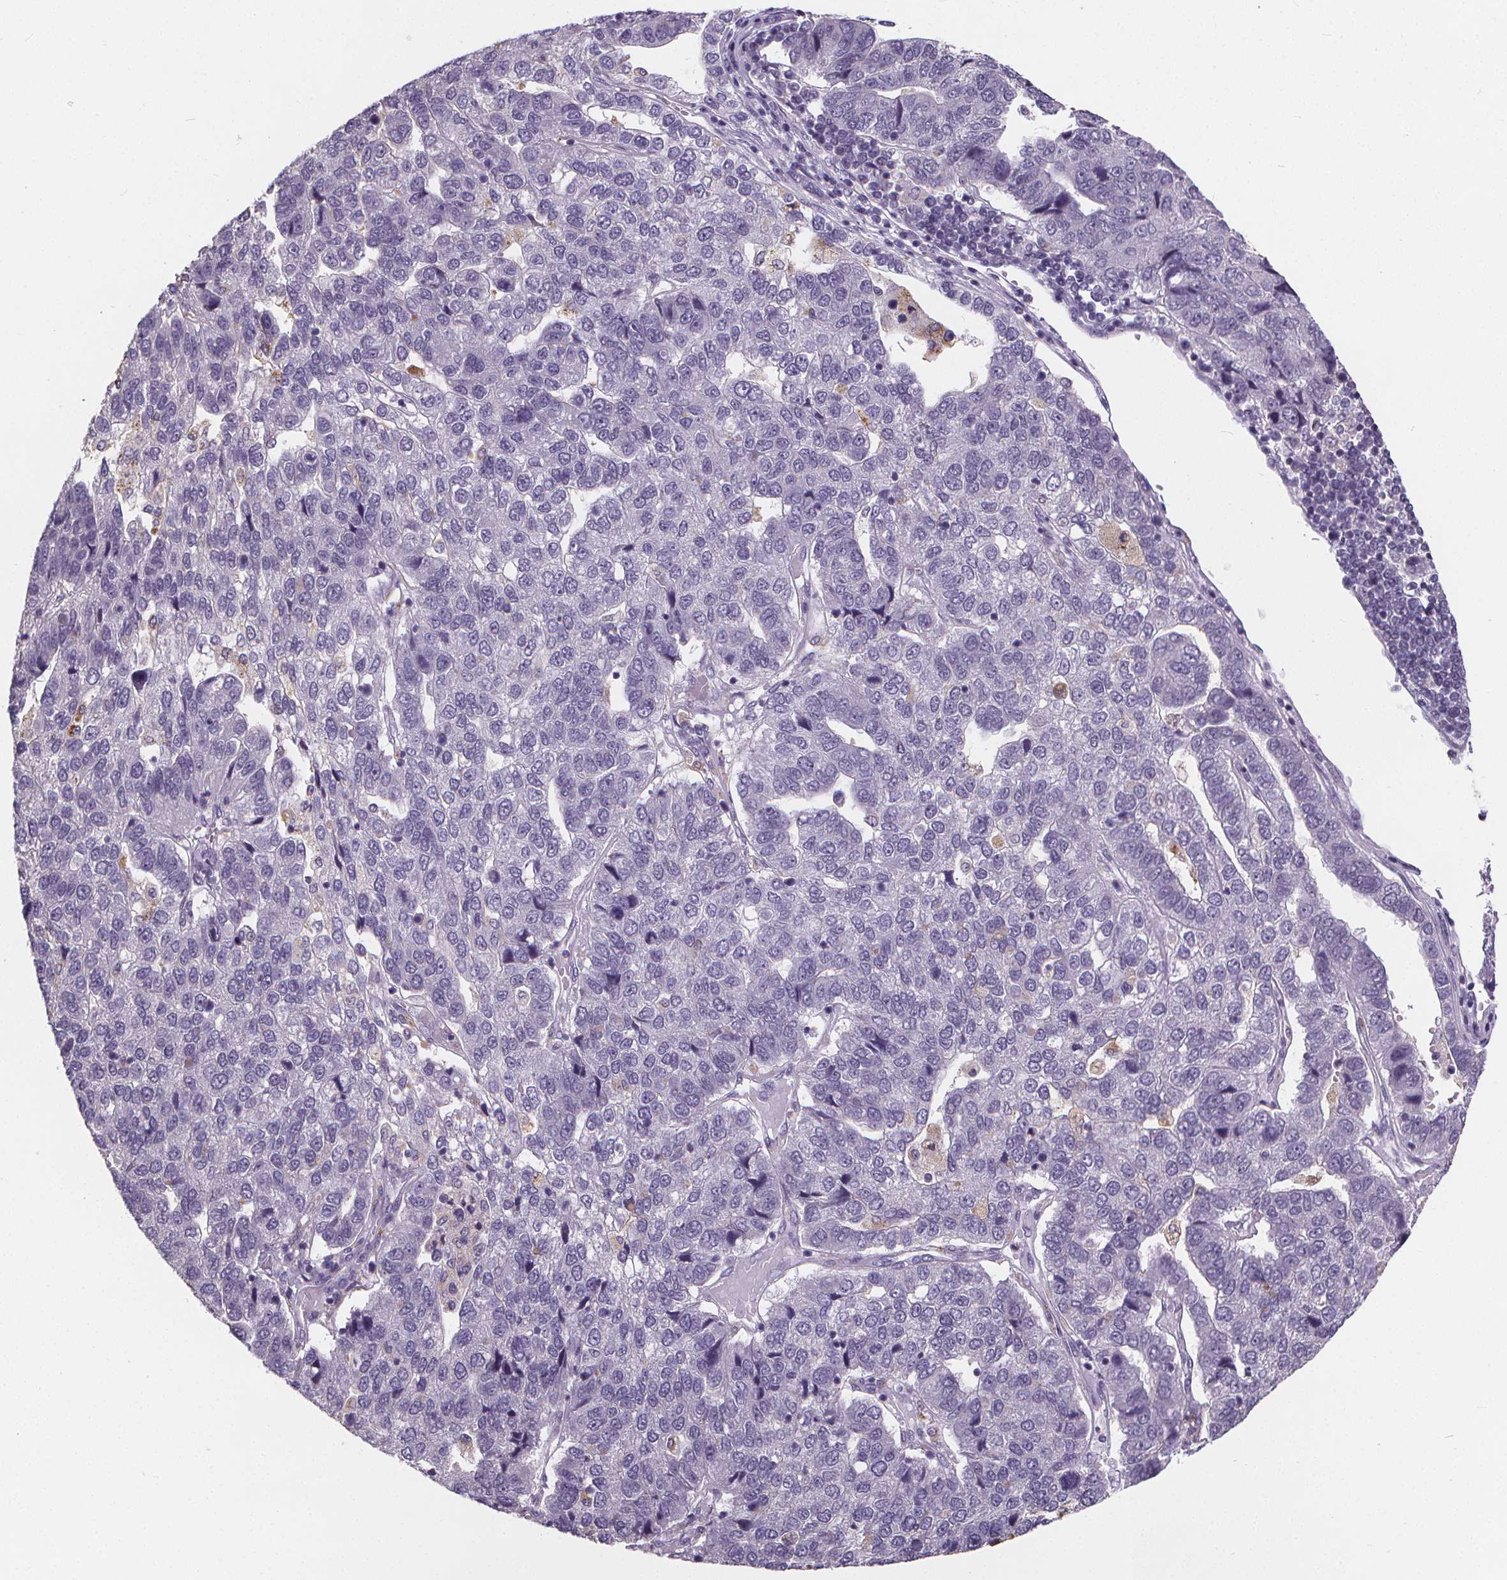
{"staining": {"intensity": "negative", "quantity": "none", "location": "none"}, "tissue": "pancreatic cancer", "cell_type": "Tumor cells", "image_type": "cancer", "snomed": [{"axis": "morphology", "description": "Adenocarcinoma, NOS"}, {"axis": "topography", "description": "Pancreas"}], "caption": "Micrograph shows no protein positivity in tumor cells of adenocarcinoma (pancreatic) tissue.", "gene": "ATP6V1D", "patient": {"sex": "female", "age": 61}}